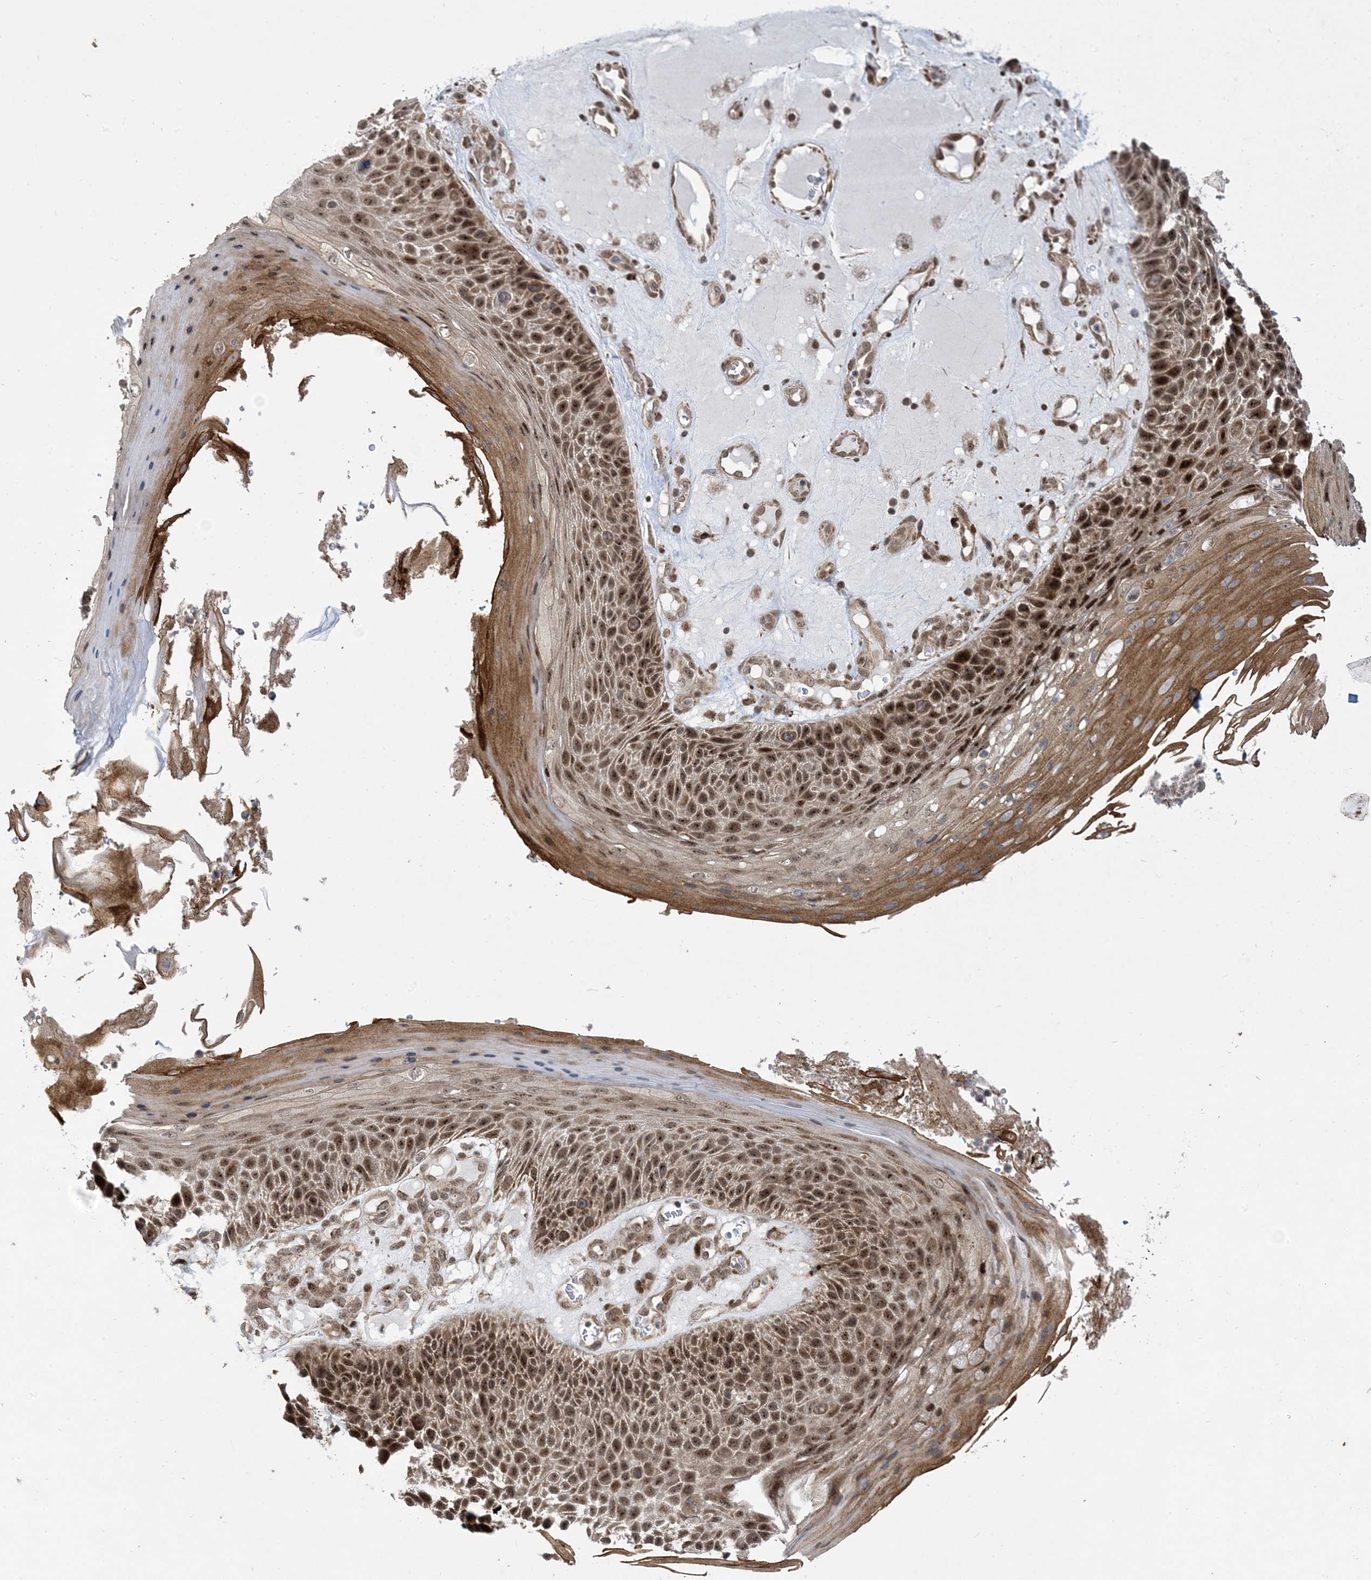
{"staining": {"intensity": "strong", "quantity": ">75%", "location": "cytoplasmic/membranous,nuclear"}, "tissue": "skin cancer", "cell_type": "Tumor cells", "image_type": "cancer", "snomed": [{"axis": "morphology", "description": "Squamous cell carcinoma, NOS"}, {"axis": "topography", "description": "Skin"}], "caption": "A brown stain highlights strong cytoplasmic/membranous and nuclear expression of a protein in human skin squamous cell carcinoma tumor cells. The staining was performed using DAB to visualize the protein expression in brown, while the nuclei were stained in blue with hematoxylin (Magnification: 20x).", "gene": "FAM9B", "patient": {"sex": "female", "age": 88}}